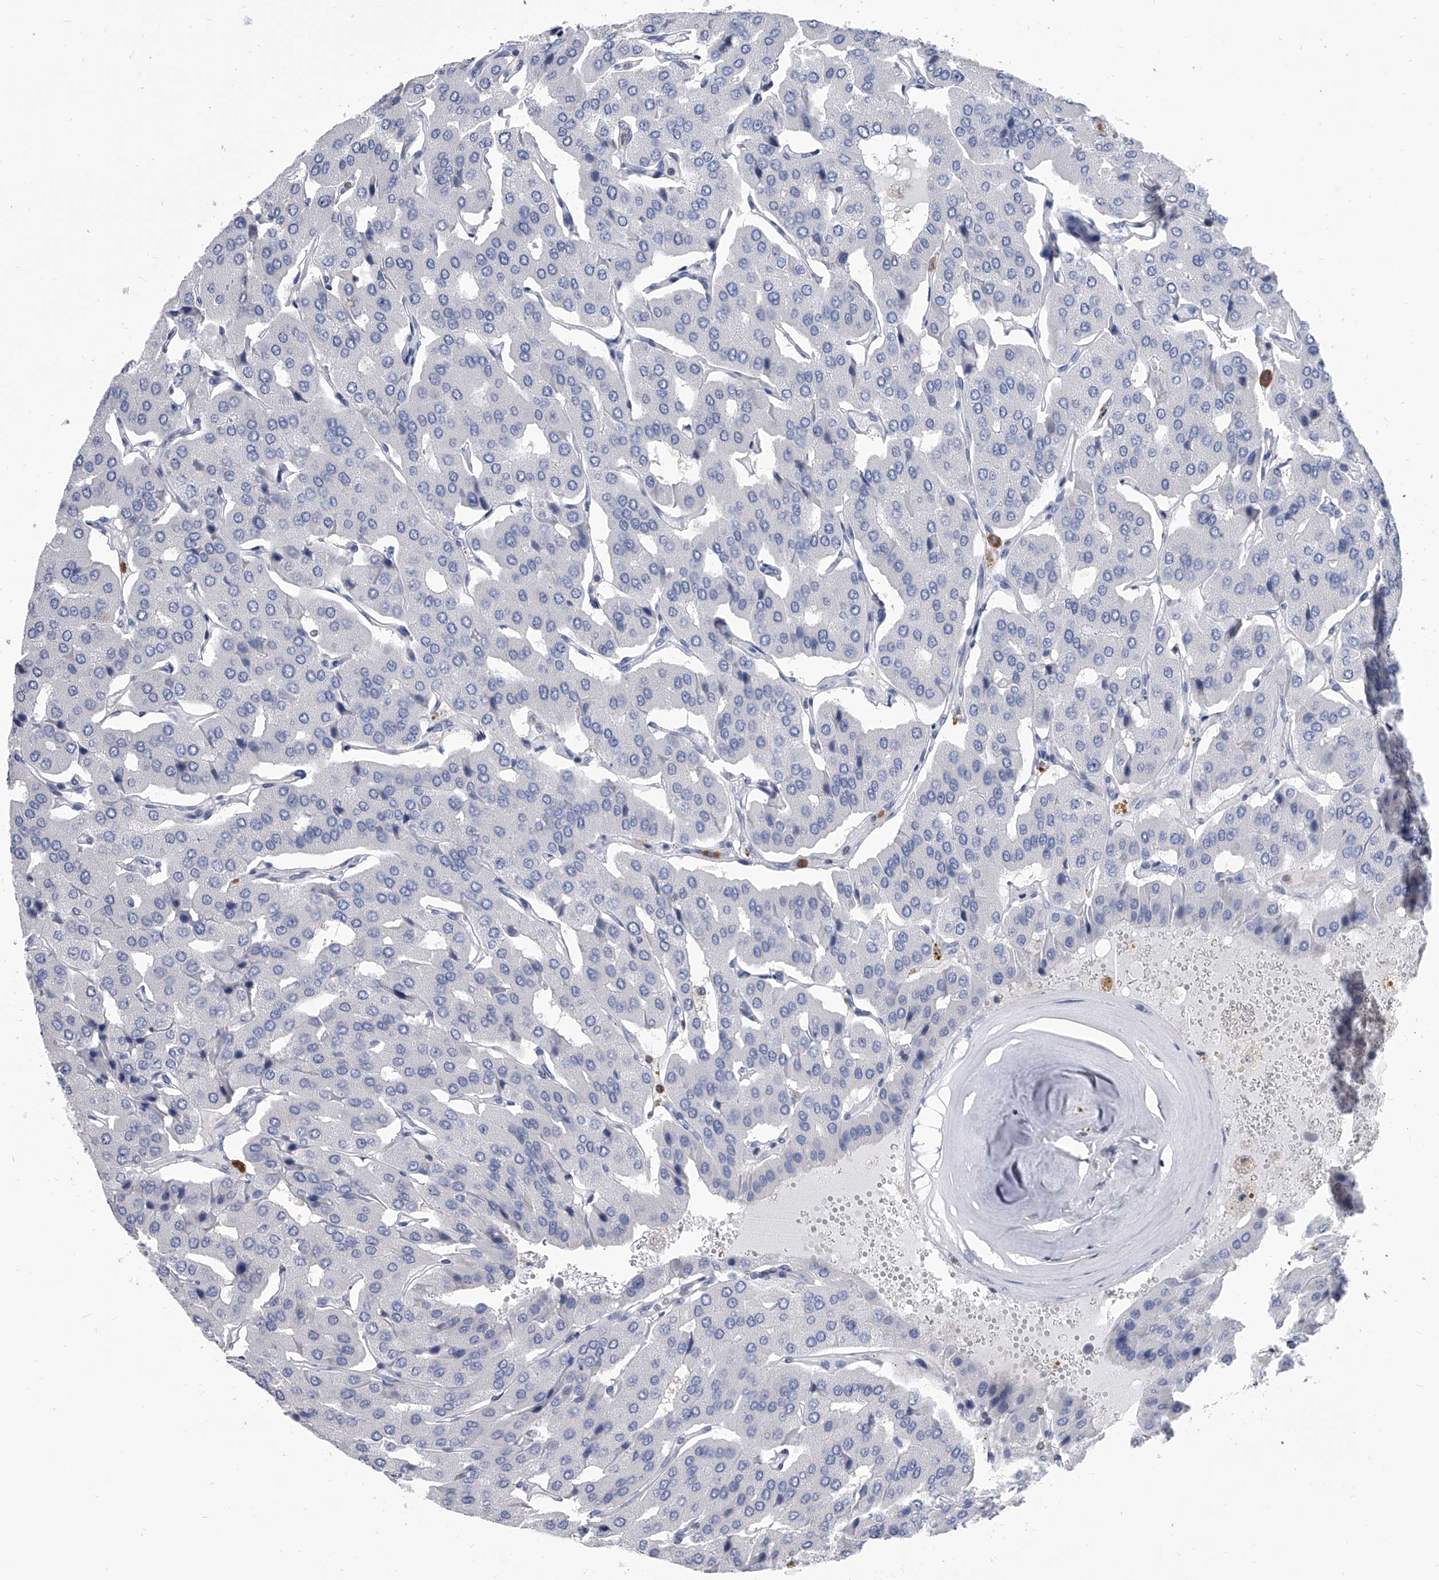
{"staining": {"intensity": "negative", "quantity": "none", "location": "none"}, "tissue": "parathyroid gland", "cell_type": "Glandular cells", "image_type": "normal", "snomed": [{"axis": "morphology", "description": "Normal tissue, NOS"}, {"axis": "morphology", "description": "Adenoma, NOS"}, {"axis": "topography", "description": "Parathyroid gland"}], "caption": "A high-resolution histopathology image shows IHC staining of normal parathyroid gland, which reveals no significant positivity in glandular cells. Brightfield microscopy of immunohistochemistry stained with DAB (3,3'-diaminobenzidine) (brown) and hematoxylin (blue), captured at high magnification.", "gene": "SERPINB9", "patient": {"sex": "female", "age": 86}}